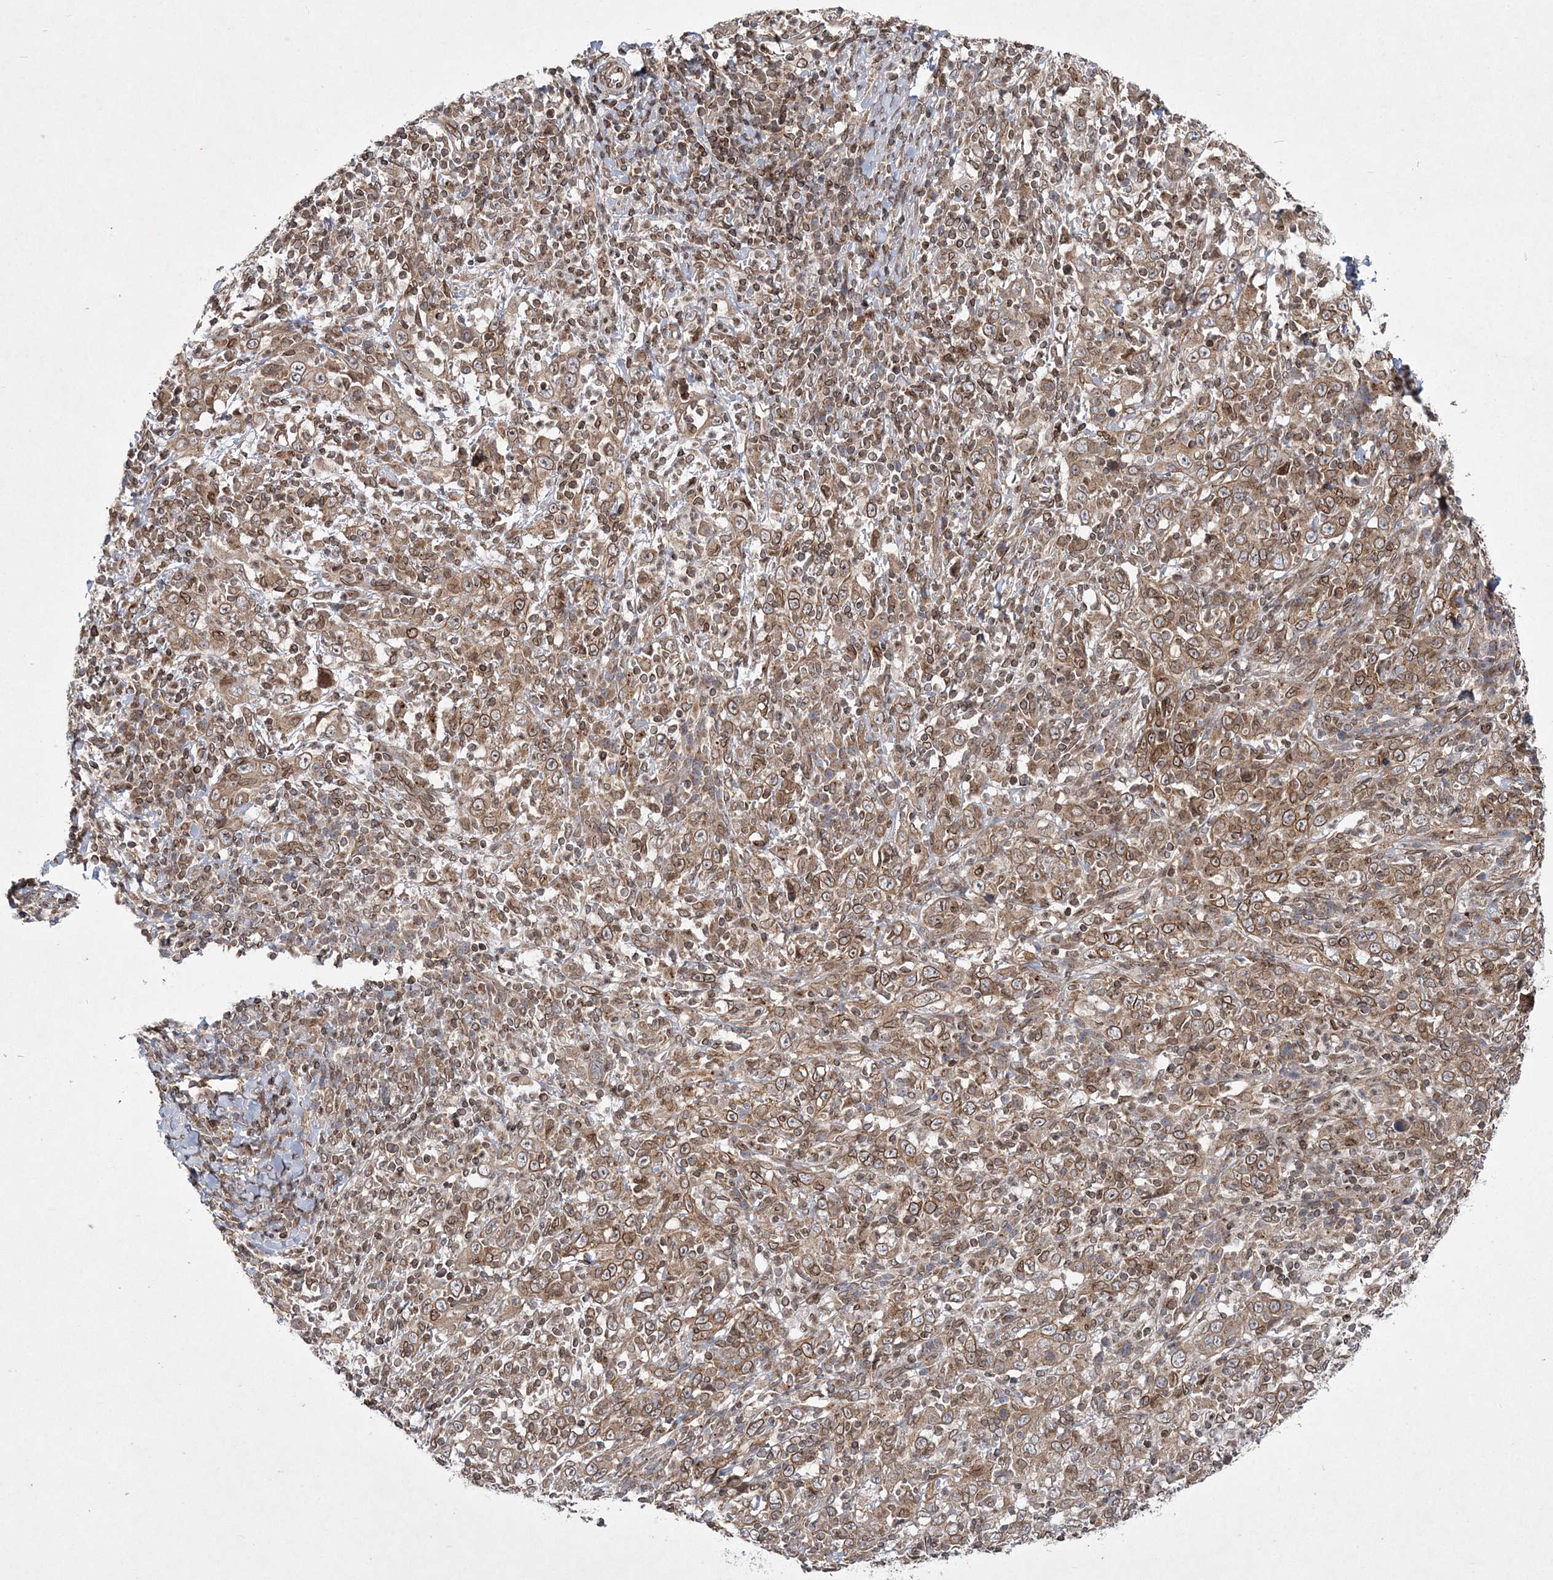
{"staining": {"intensity": "moderate", "quantity": ">75%", "location": "cytoplasmic/membranous,nuclear"}, "tissue": "cervical cancer", "cell_type": "Tumor cells", "image_type": "cancer", "snomed": [{"axis": "morphology", "description": "Squamous cell carcinoma, NOS"}, {"axis": "topography", "description": "Cervix"}], "caption": "Cervical cancer stained for a protein exhibits moderate cytoplasmic/membranous and nuclear positivity in tumor cells. Nuclei are stained in blue.", "gene": "DNAJC27", "patient": {"sex": "female", "age": 46}}